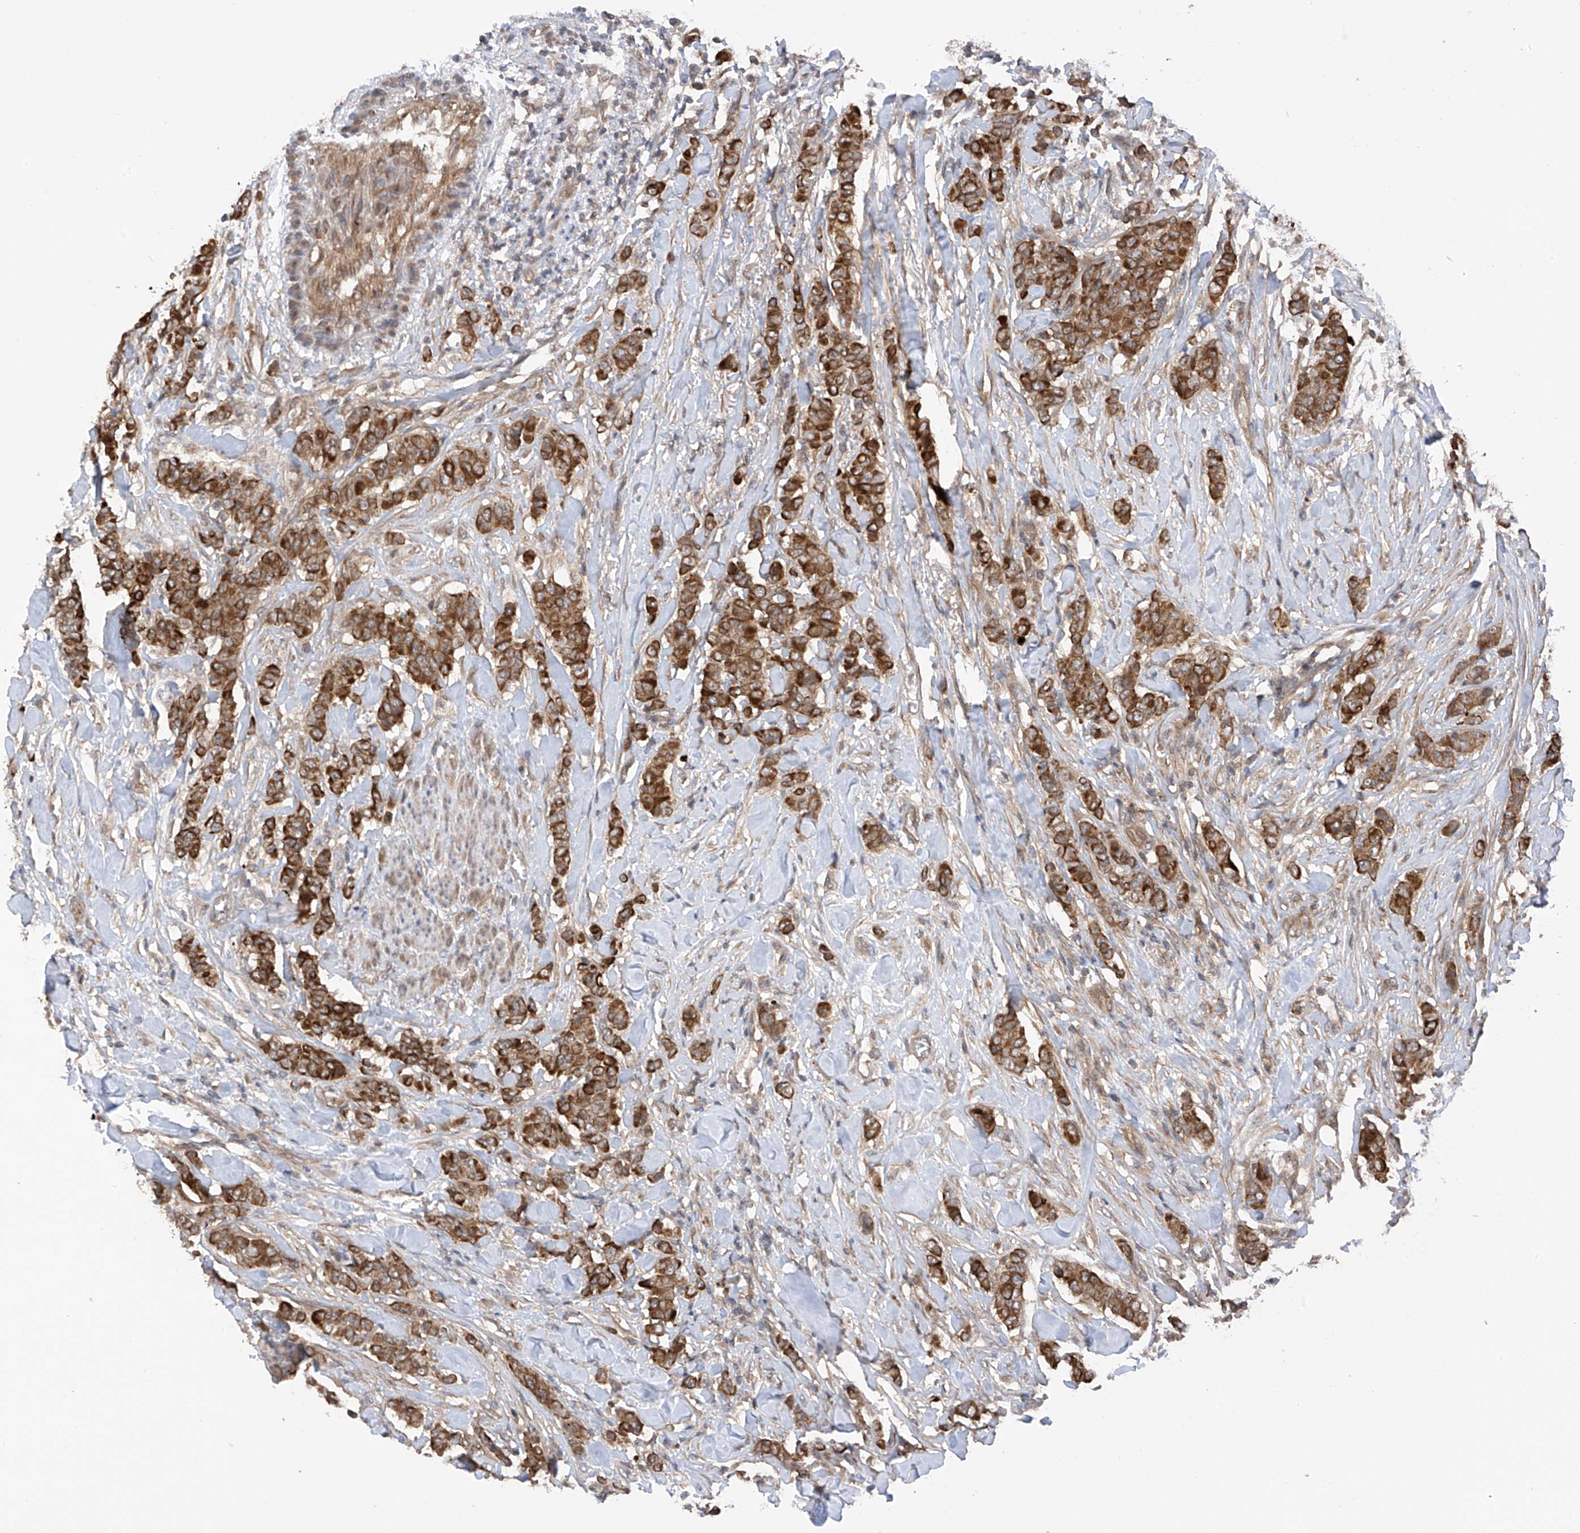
{"staining": {"intensity": "strong", "quantity": ">75%", "location": "cytoplasmic/membranous"}, "tissue": "breast cancer", "cell_type": "Tumor cells", "image_type": "cancer", "snomed": [{"axis": "morphology", "description": "Duct carcinoma"}, {"axis": "topography", "description": "Breast"}], "caption": "Protein staining exhibits strong cytoplasmic/membranous expression in approximately >75% of tumor cells in breast infiltrating ductal carcinoma. (DAB IHC, brown staining for protein, blue staining for nuclei).", "gene": "RPAIN", "patient": {"sex": "female", "age": 40}}